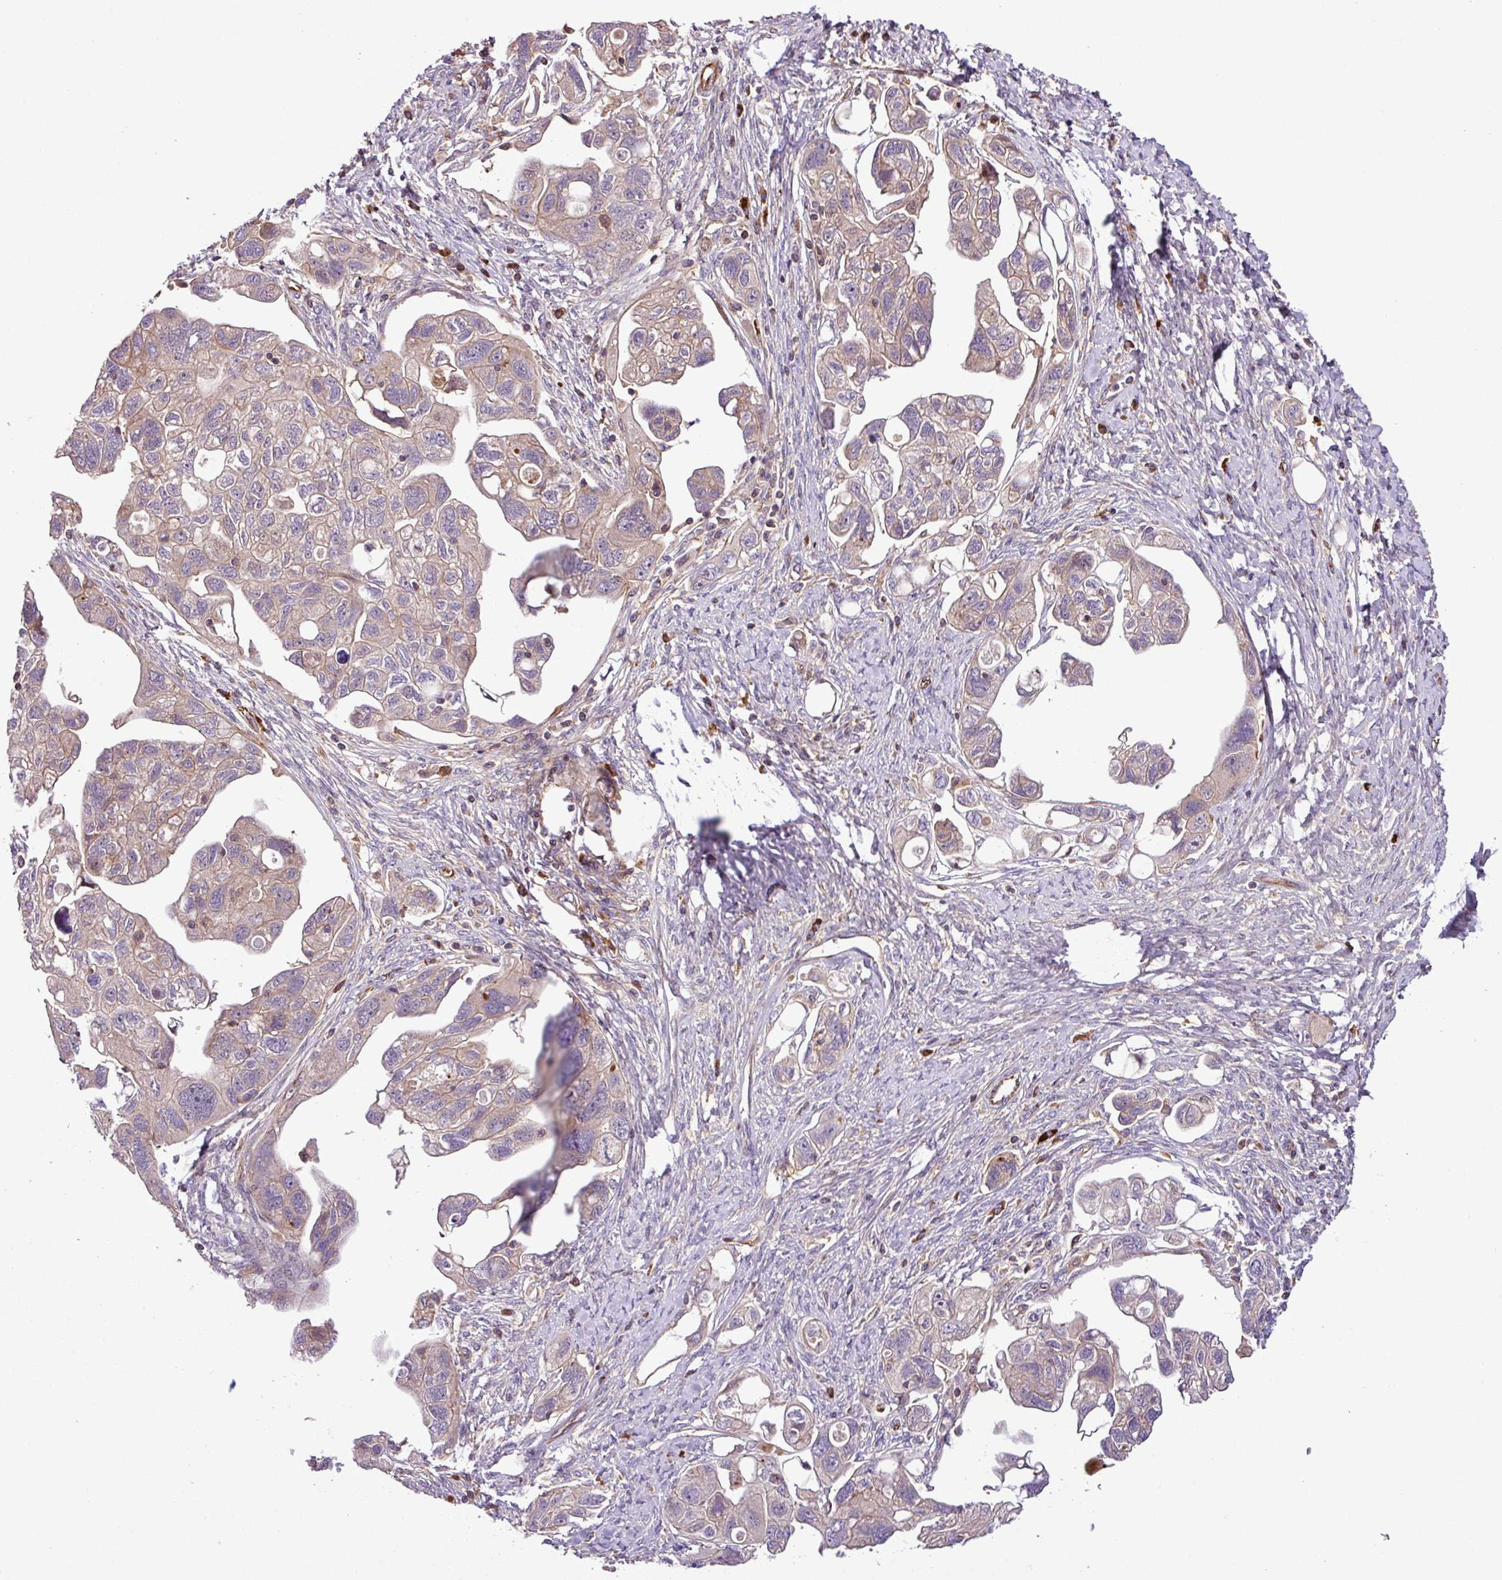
{"staining": {"intensity": "moderate", "quantity": "25%-75%", "location": "cytoplasmic/membranous"}, "tissue": "ovarian cancer", "cell_type": "Tumor cells", "image_type": "cancer", "snomed": [{"axis": "morphology", "description": "Carcinoma, NOS"}, {"axis": "morphology", "description": "Cystadenocarcinoma, serous, NOS"}, {"axis": "topography", "description": "Ovary"}], "caption": "Immunohistochemical staining of human ovarian cancer (carcinoma) exhibits moderate cytoplasmic/membranous protein positivity in approximately 25%-75% of tumor cells.", "gene": "ZNF266", "patient": {"sex": "female", "age": 69}}